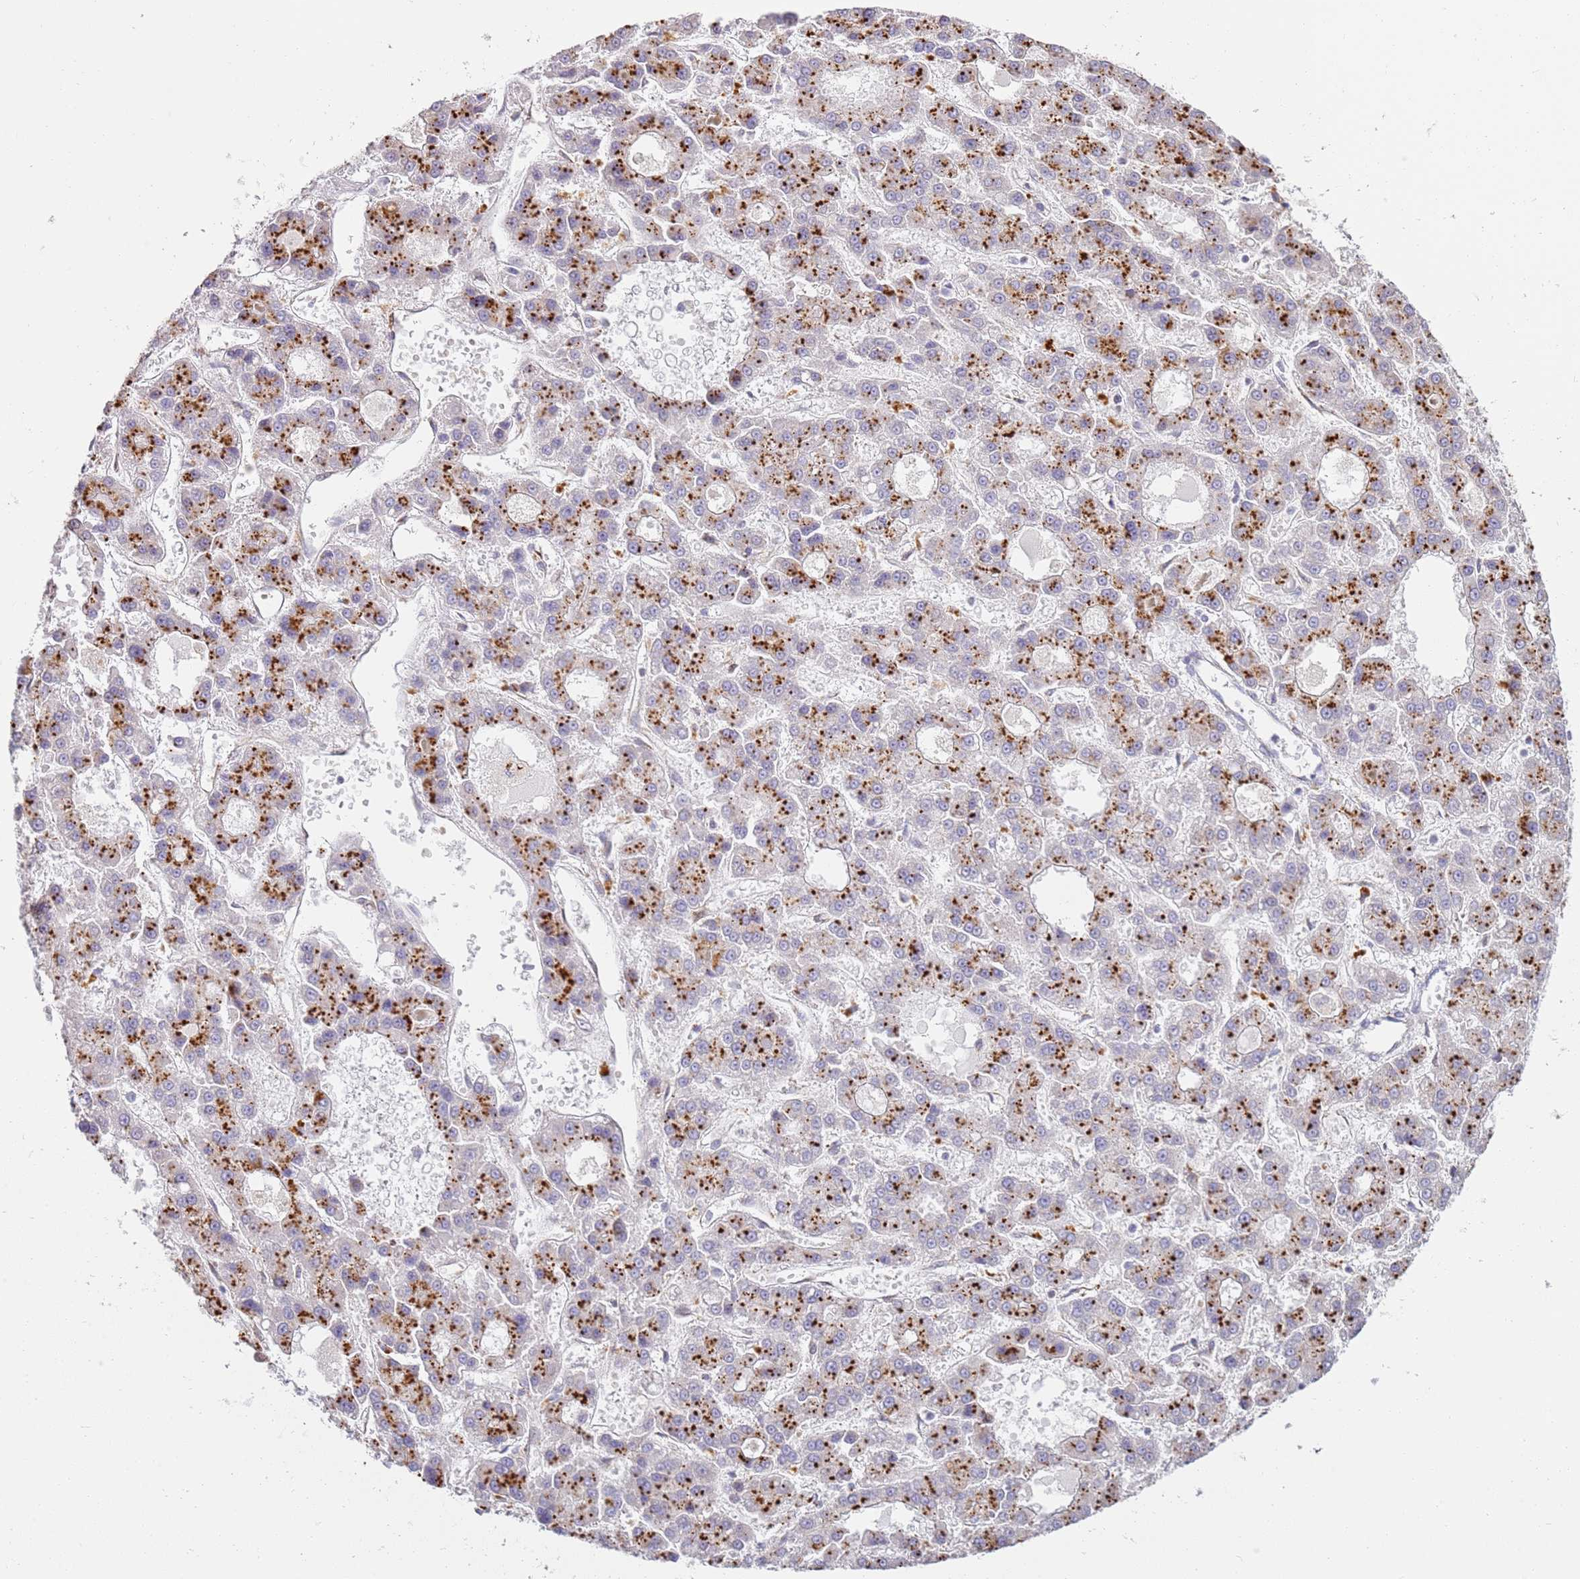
{"staining": {"intensity": "strong", "quantity": "25%-75%", "location": "cytoplasmic/membranous"}, "tissue": "liver cancer", "cell_type": "Tumor cells", "image_type": "cancer", "snomed": [{"axis": "morphology", "description": "Carcinoma, Hepatocellular, NOS"}, {"axis": "topography", "description": "Liver"}], "caption": "About 25%-75% of tumor cells in human liver cancer display strong cytoplasmic/membranous protein positivity as visualized by brown immunohistochemical staining.", "gene": "GRAP", "patient": {"sex": "male", "age": 70}}